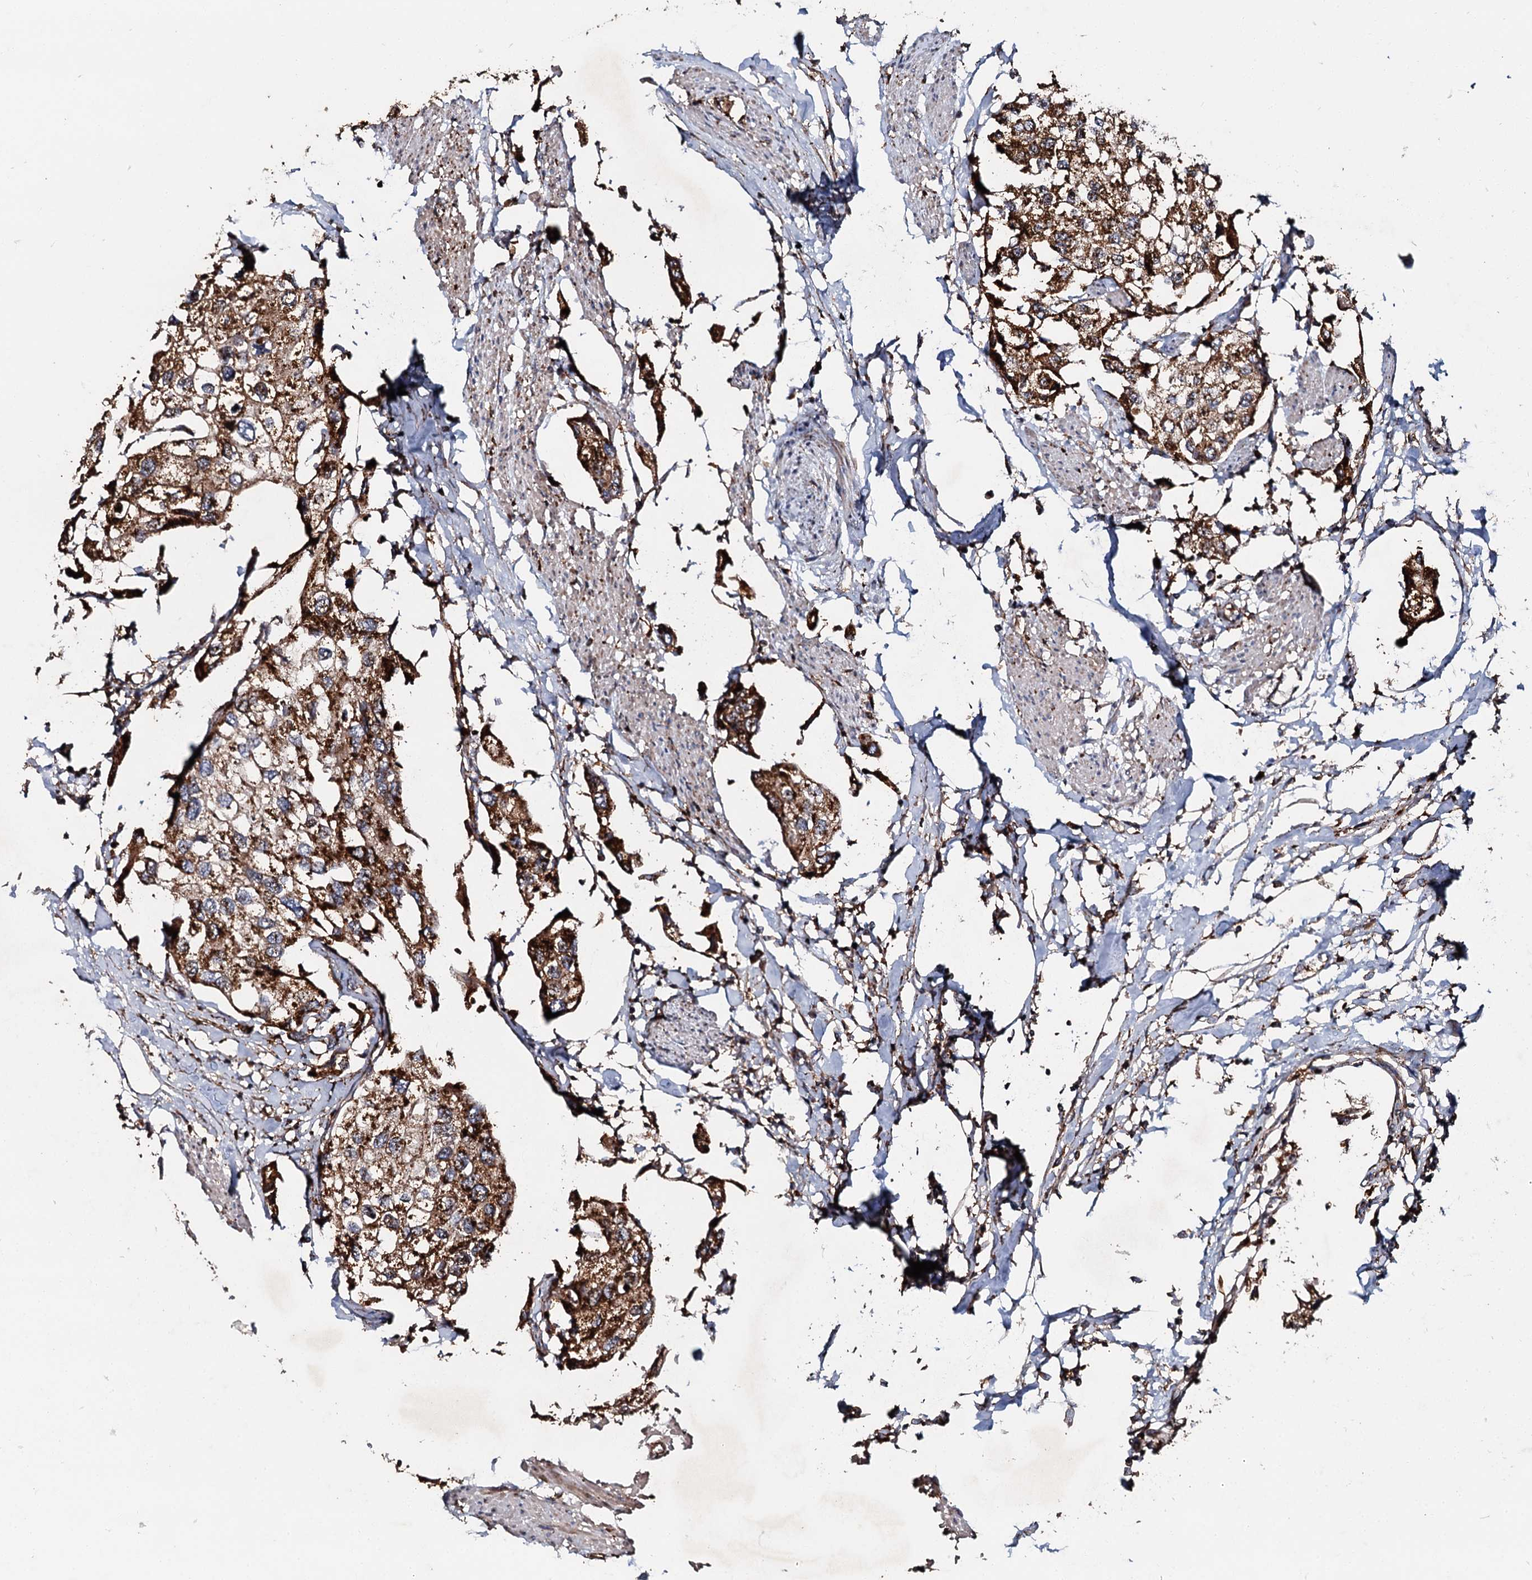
{"staining": {"intensity": "strong", "quantity": ">75%", "location": "cytoplasmic/membranous"}, "tissue": "urothelial cancer", "cell_type": "Tumor cells", "image_type": "cancer", "snomed": [{"axis": "morphology", "description": "Urothelial carcinoma, High grade"}, {"axis": "topography", "description": "Urinary bladder"}], "caption": "The photomicrograph reveals immunohistochemical staining of high-grade urothelial carcinoma. There is strong cytoplasmic/membranous staining is appreciated in about >75% of tumor cells.", "gene": "WDR73", "patient": {"sex": "male", "age": 64}}